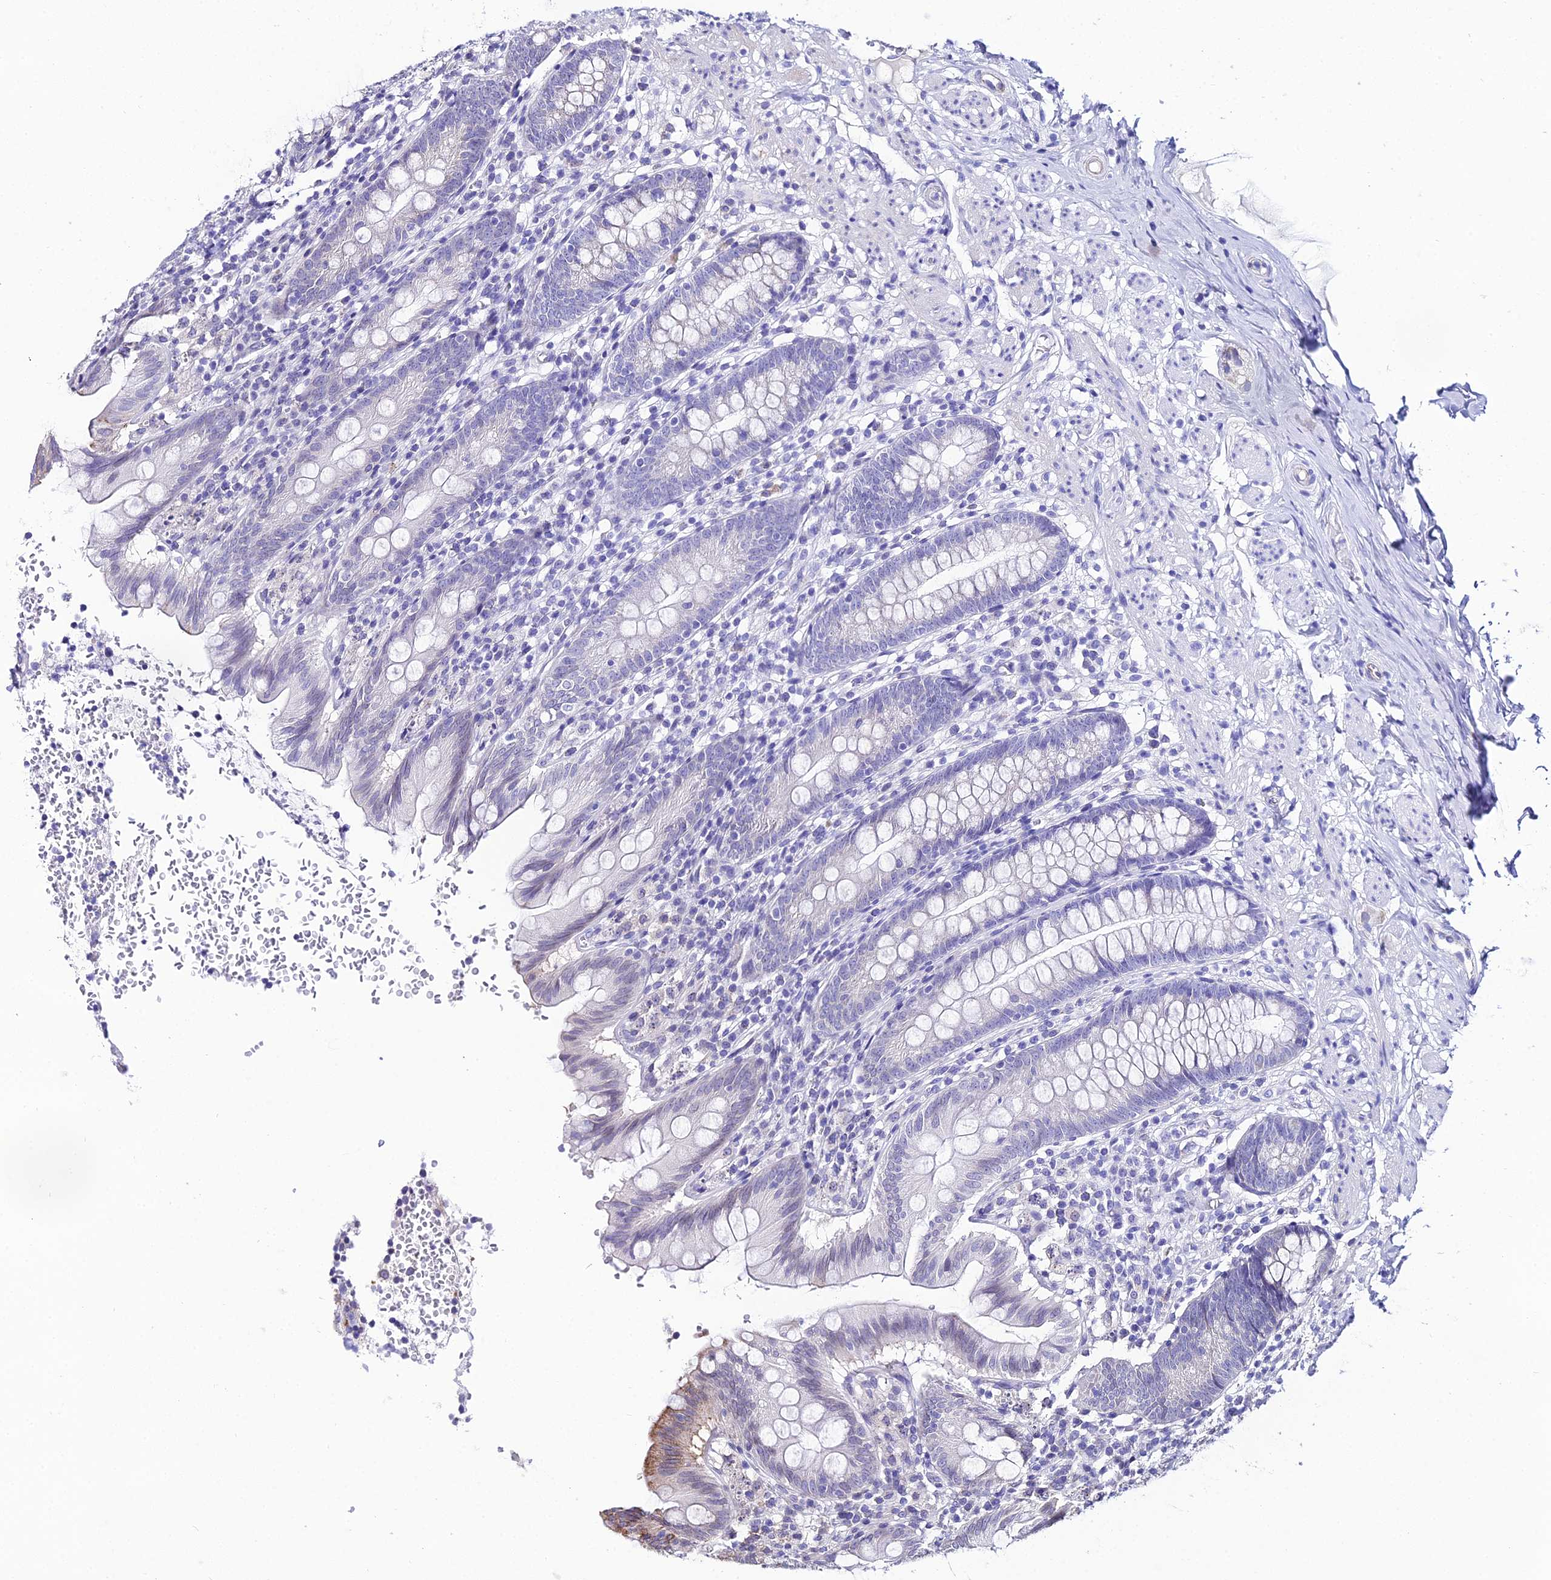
{"staining": {"intensity": "moderate", "quantity": "<25%", "location": "cytoplasmic/membranous"}, "tissue": "appendix", "cell_type": "Glandular cells", "image_type": "normal", "snomed": [{"axis": "morphology", "description": "Normal tissue, NOS"}, {"axis": "topography", "description": "Appendix"}], "caption": "This is an image of immunohistochemistry staining of normal appendix, which shows moderate positivity in the cytoplasmic/membranous of glandular cells.", "gene": "DDX19A", "patient": {"sex": "male", "age": 55}}